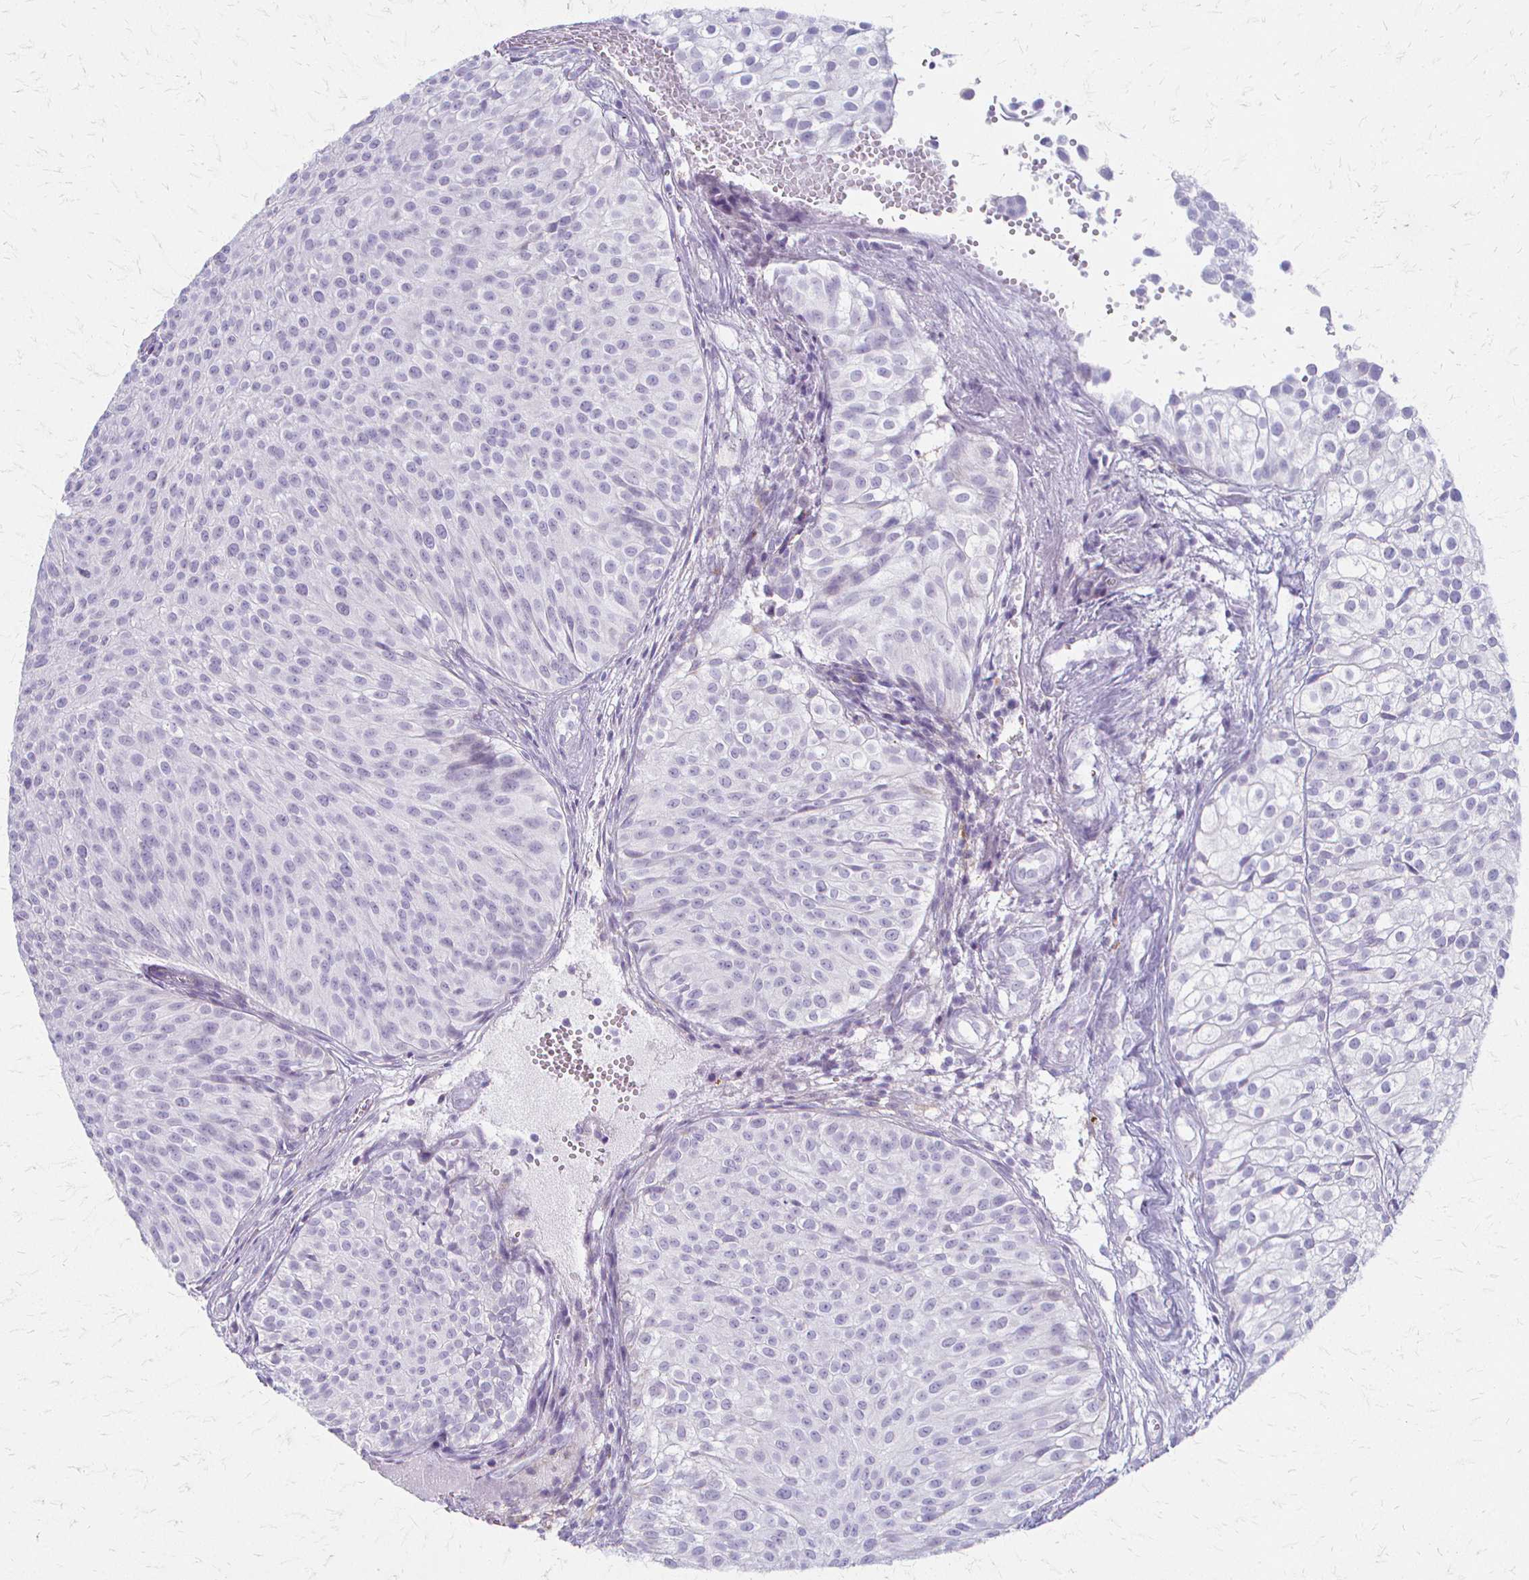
{"staining": {"intensity": "negative", "quantity": "none", "location": "none"}, "tissue": "urothelial cancer", "cell_type": "Tumor cells", "image_type": "cancer", "snomed": [{"axis": "morphology", "description": "Urothelial carcinoma, Low grade"}, {"axis": "topography", "description": "Urinary bladder"}], "caption": "The photomicrograph reveals no significant expression in tumor cells of urothelial cancer.", "gene": "ACP5", "patient": {"sex": "male", "age": 70}}